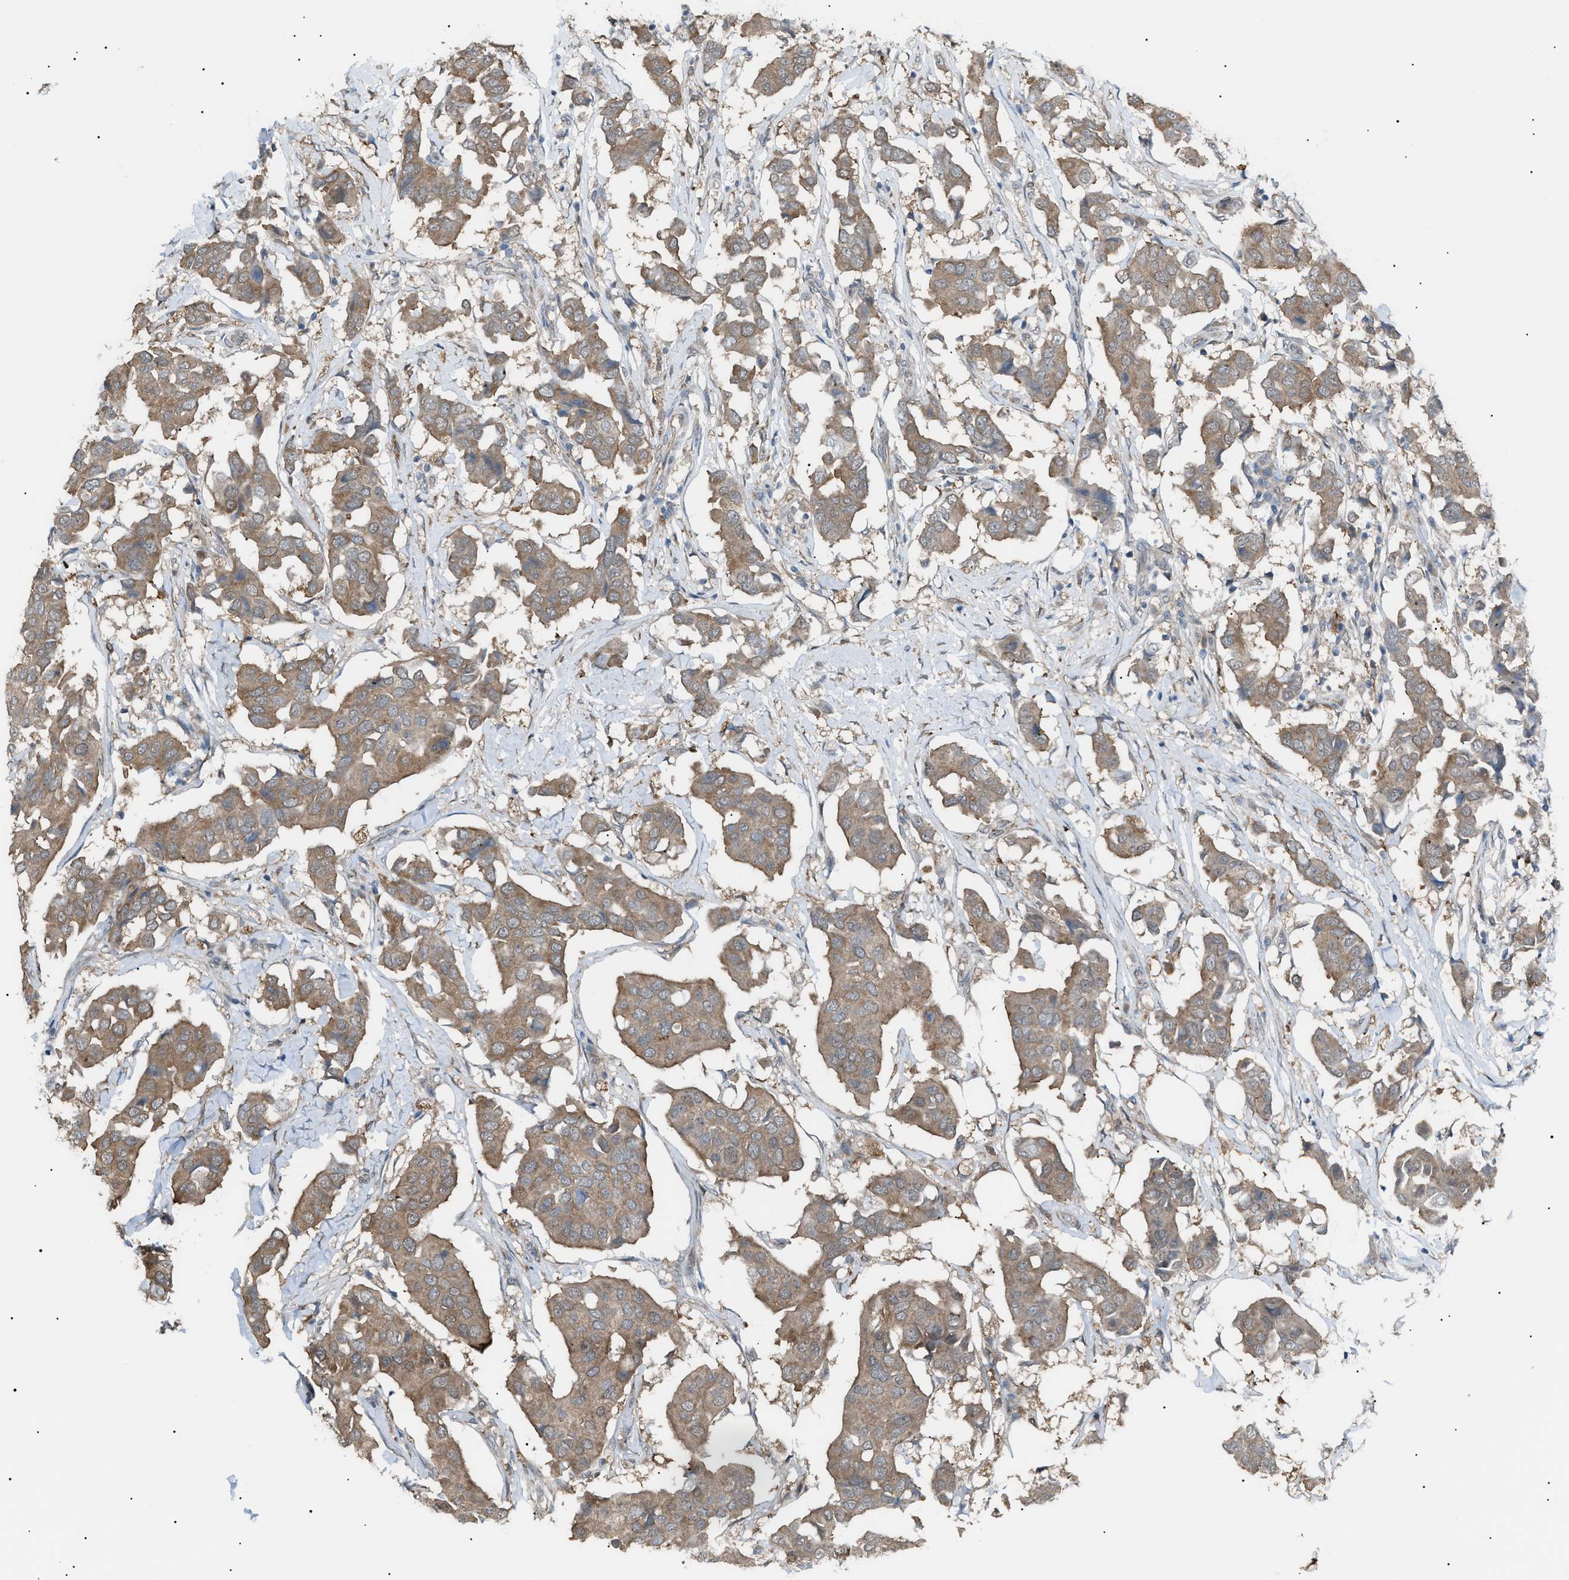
{"staining": {"intensity": "moderate", "quantity": ">75%", "location": "cytoplasmic/membranous"}, "tissue": "breast cancer", "cell_type": "Tumor cells", "image_type": "cancer", "snomed": [{"axis": "morphology", "description": "Duct carcinoma"}, {"axis": "topography", "description": "Breast"}], "caption": "This is an image of immunohistochemistry staining of breast cancer, which shows moderate positivity in the cytoplasmic/membranous of tumor cells.", "gene": "LPIN2", "patient": {"sex": "female", "age": 80}}